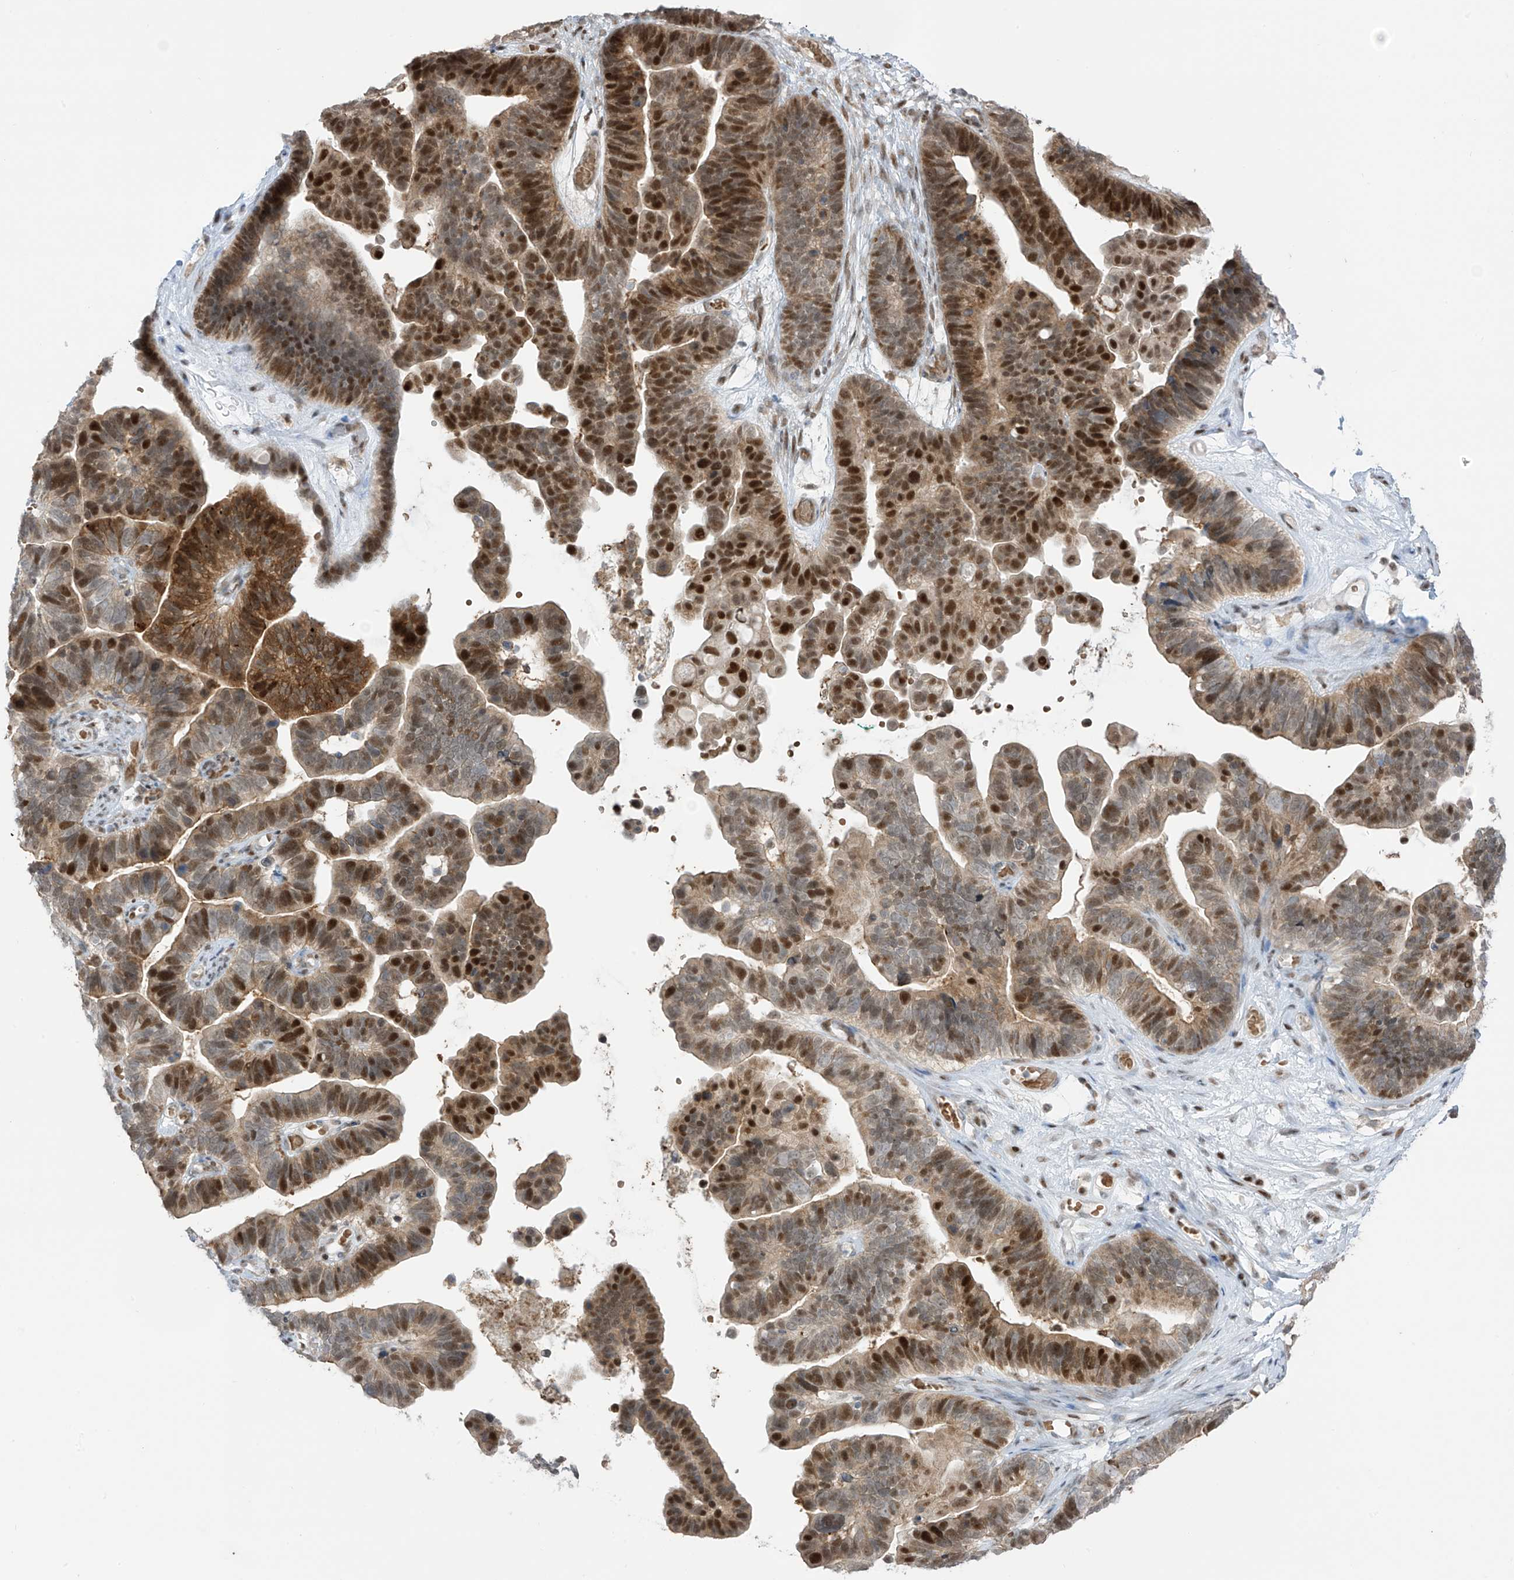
{"staining": {"intensity": "strong", "quantity": "25%-75%", "location": "nuclear"}, "tissue": "ovarian cancer", "cell_type": "Tumor cells", "image_type": "cancer", "snomed": [{"axis": "morphology", "description": "Cystadenocarcinoma, serous, NOS"}, {"axis": "topography", "description": "Ovary"}], "caption": "The immunohistochemical stain highlights strong nuclear staining in tumor cells of ovarian cancer (serous cystadenocarcinoma) tissue.", "gene": "ZCWPW2", "patient": {"sex": "female", "age": 56}}